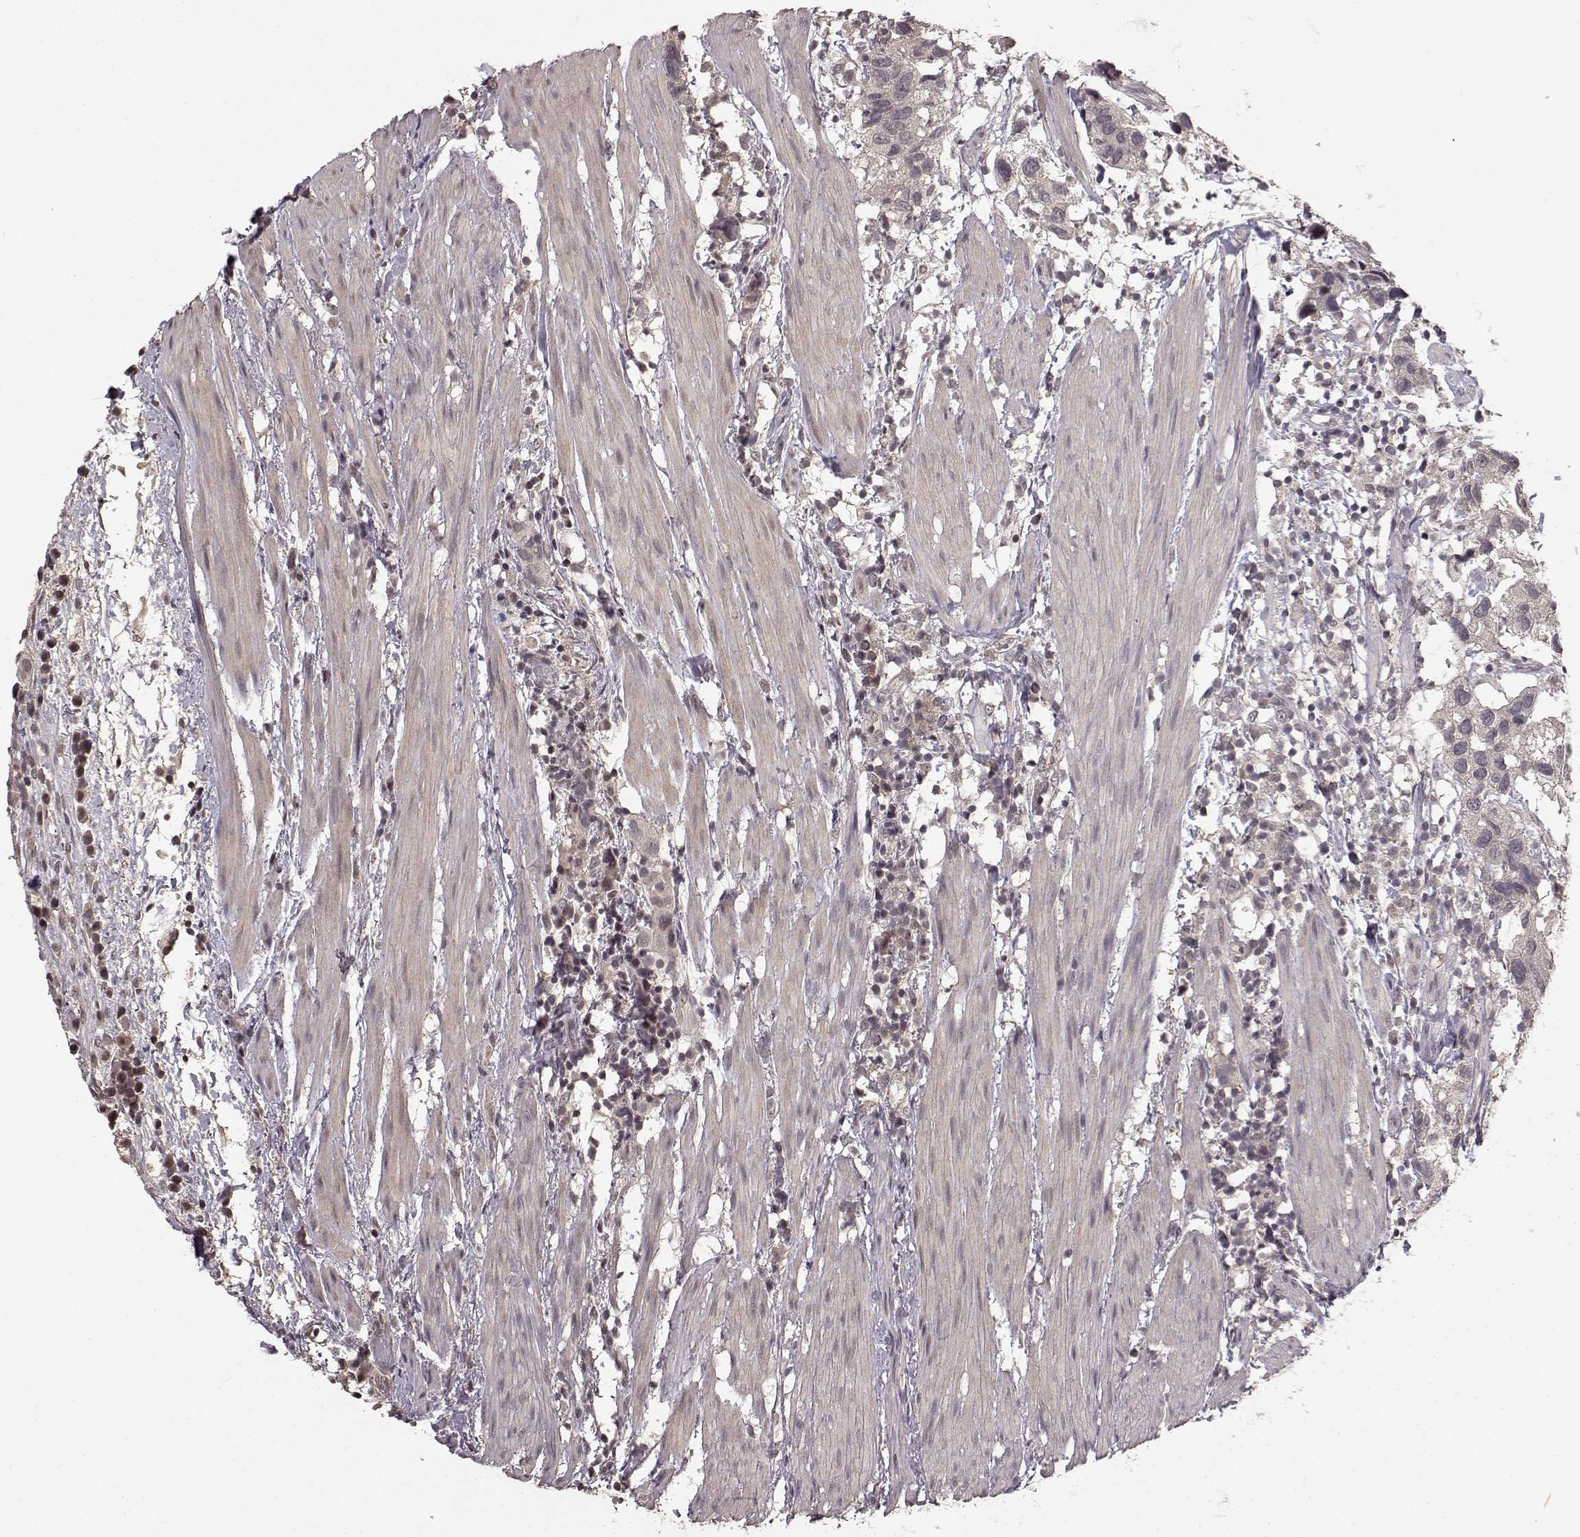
{"staining": {"intensity": "negative", "quantity": "none", "location": "none"}, "tissue": "urothelial cancer", "cell_type": "Tumor cells", "image_type": "cancer", "snomed": [{"axis": "morphology", "description": "Urothelial carcinoma, High grade"}, {"axis": "topography", "description": "Urinary bladder"}], "caption": "High-grade urothelial carcinoma was stained to show a protein in brown. There is no significant positivity in tumor cells.", "gene": "NTRK2", "patient": {"sex": "male", "age": 79}}